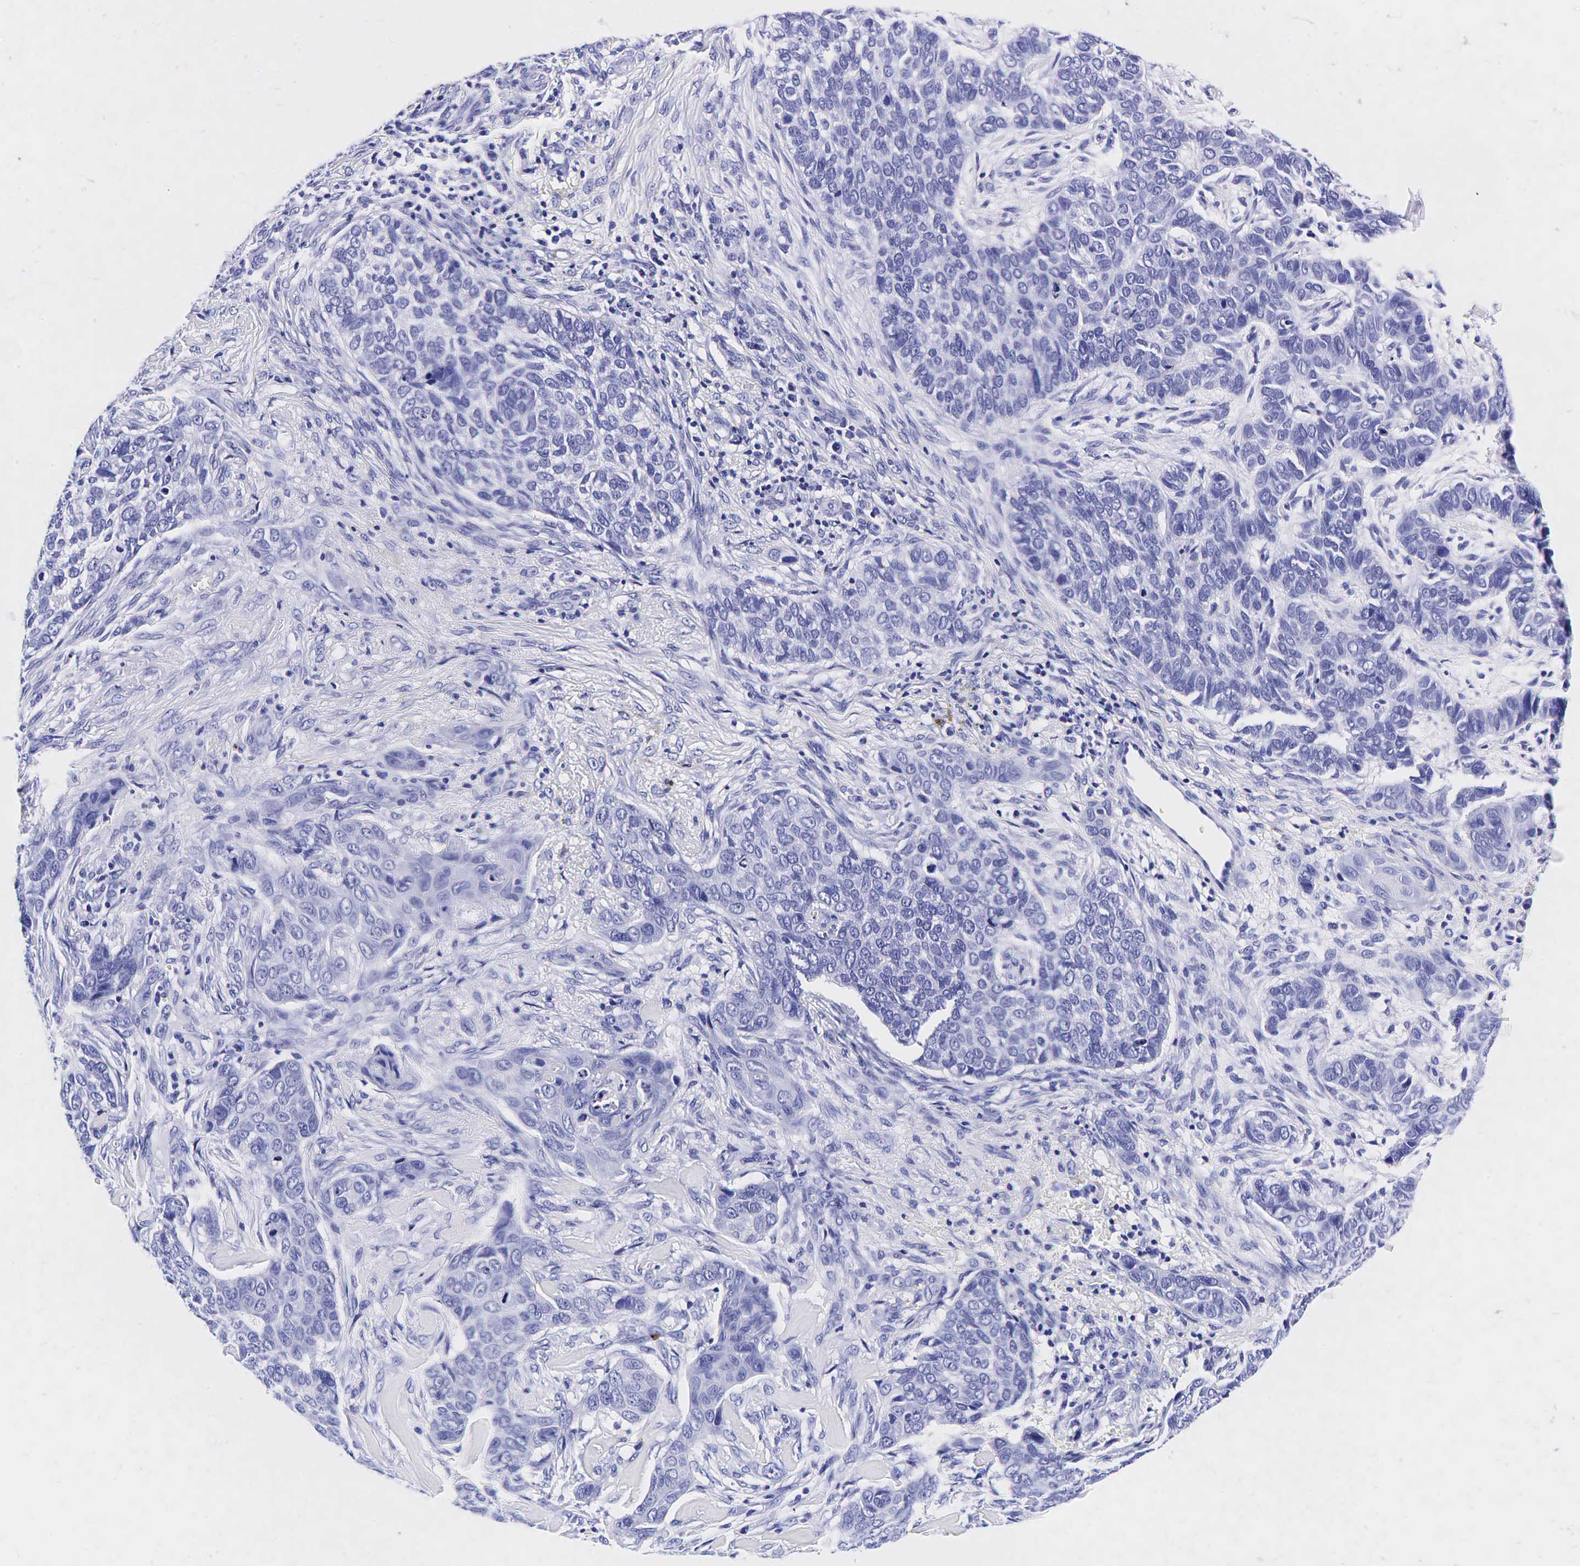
{"staining": {"intensity": "negative", "quantity": "none", "location": "none"}, "tissue": "skin cancer", "cell_type": "Tumor cells", "image_type": "cancer", "snomed": [{"axis": "morphology", "description": "Normal tissue, NOS"}, {"axis": "morphology", "description": "Basal cell carcinoma"}, {"axis": "topography", "description": "Skin"}], "caption": "This is a micrograph of immunohistochemistry staining of skin cancer (basal cell carcinoma), which shows no staining in tumor cells.", "gene": "GAST", "patient": {"sex": "male", "age": 81}}